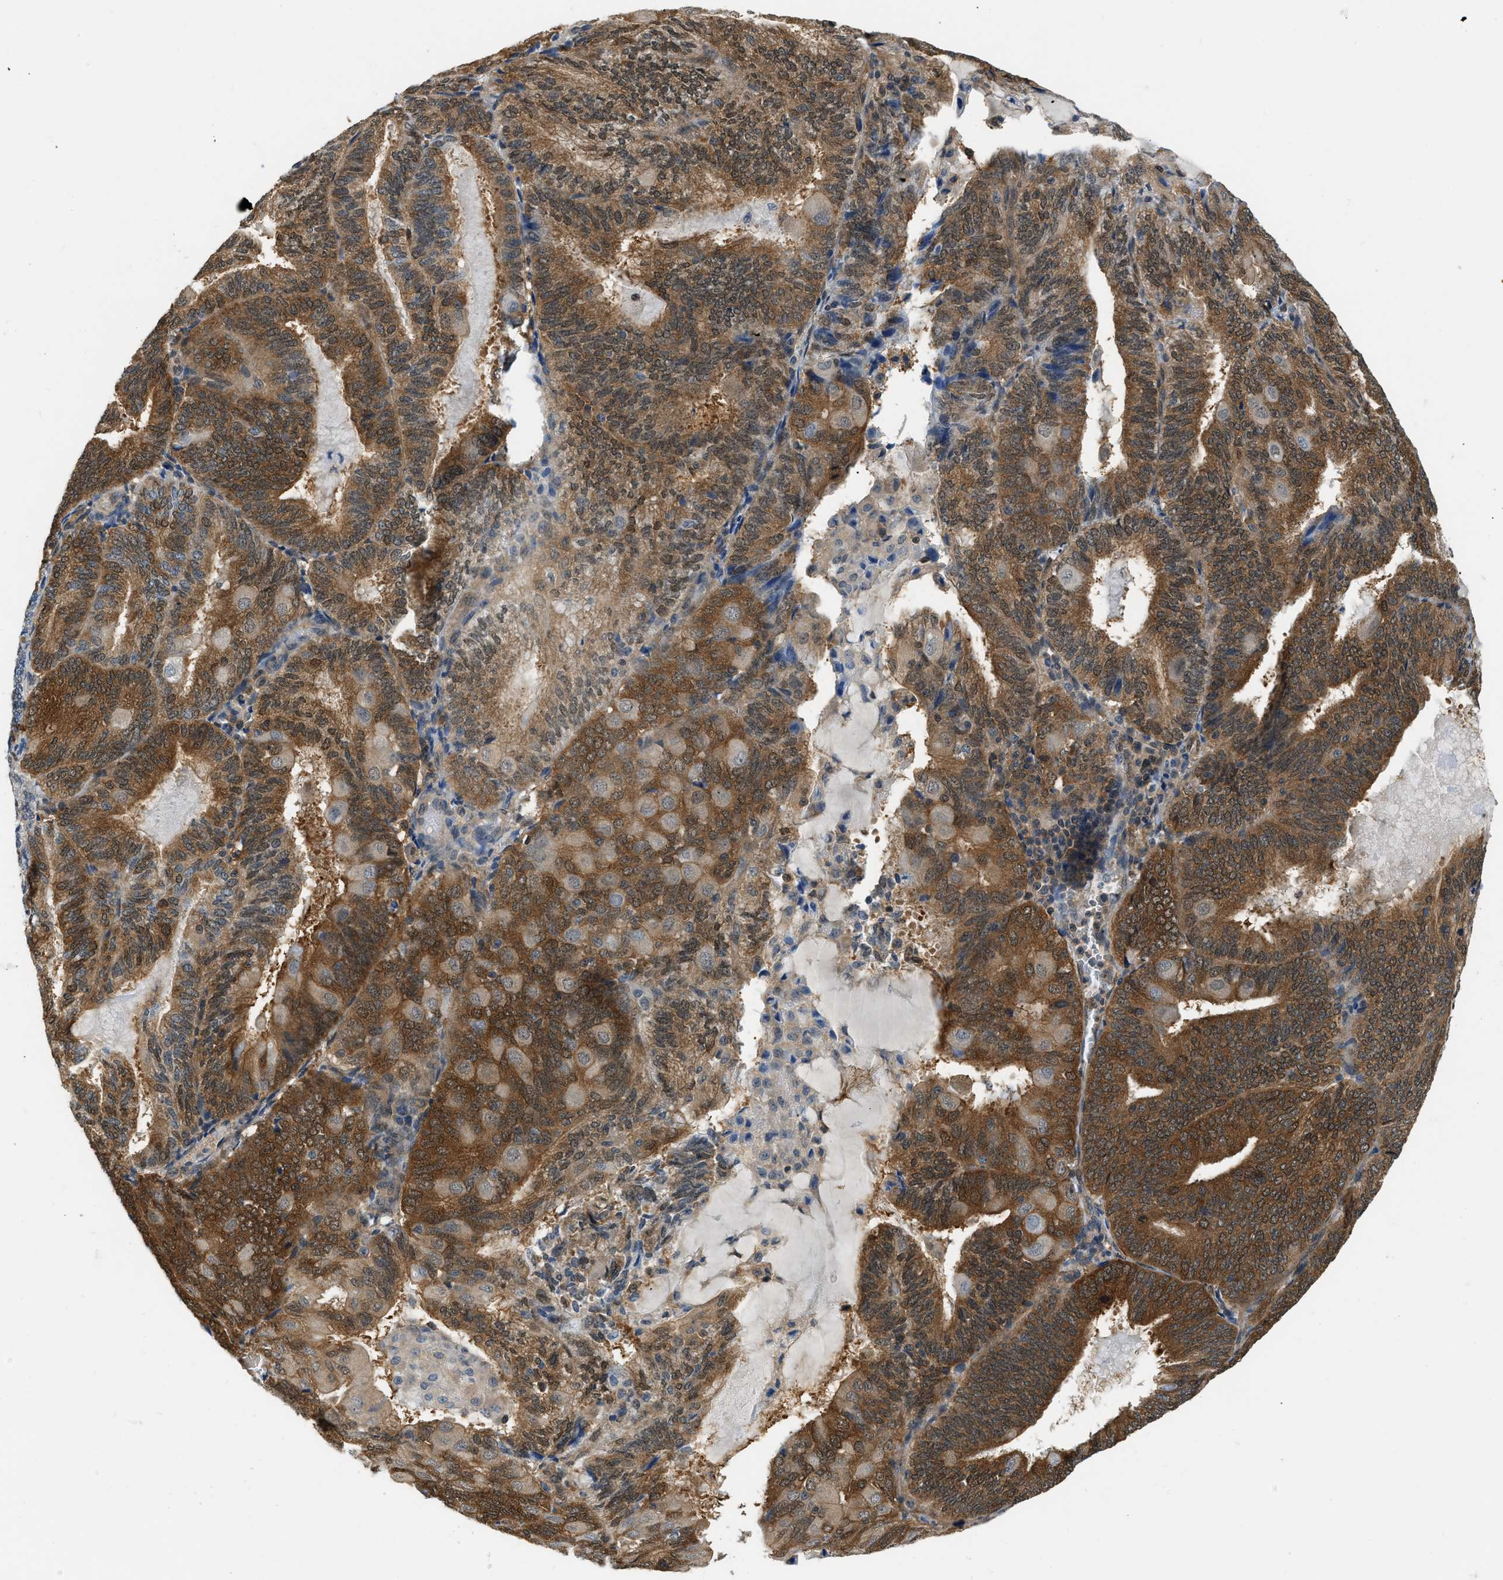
{"staining": {"intensity": "moderate", "quantity": ">75%", "location": "cytoplasmic/membranous,nuclear"}, "tissue": "endometrial cancer", "cell_type": "Tumor cells", "image_type": "cancer", "snomed": [{"axis": "morphology", "description": "Adenocarcinoma, NOS"}, {"axis": "topography", "description": "Endometrium"}], "caption": "IHC micrograph of endometrial adenocarcinoma stained for a protein (brown), which reveals medium levels of moderate cytoplasmic/membranous and nuclear expression in about >75% of tumor cells.", "gene": "EIF4EBP2", "patient": {"sex": "female", "age": 81}}